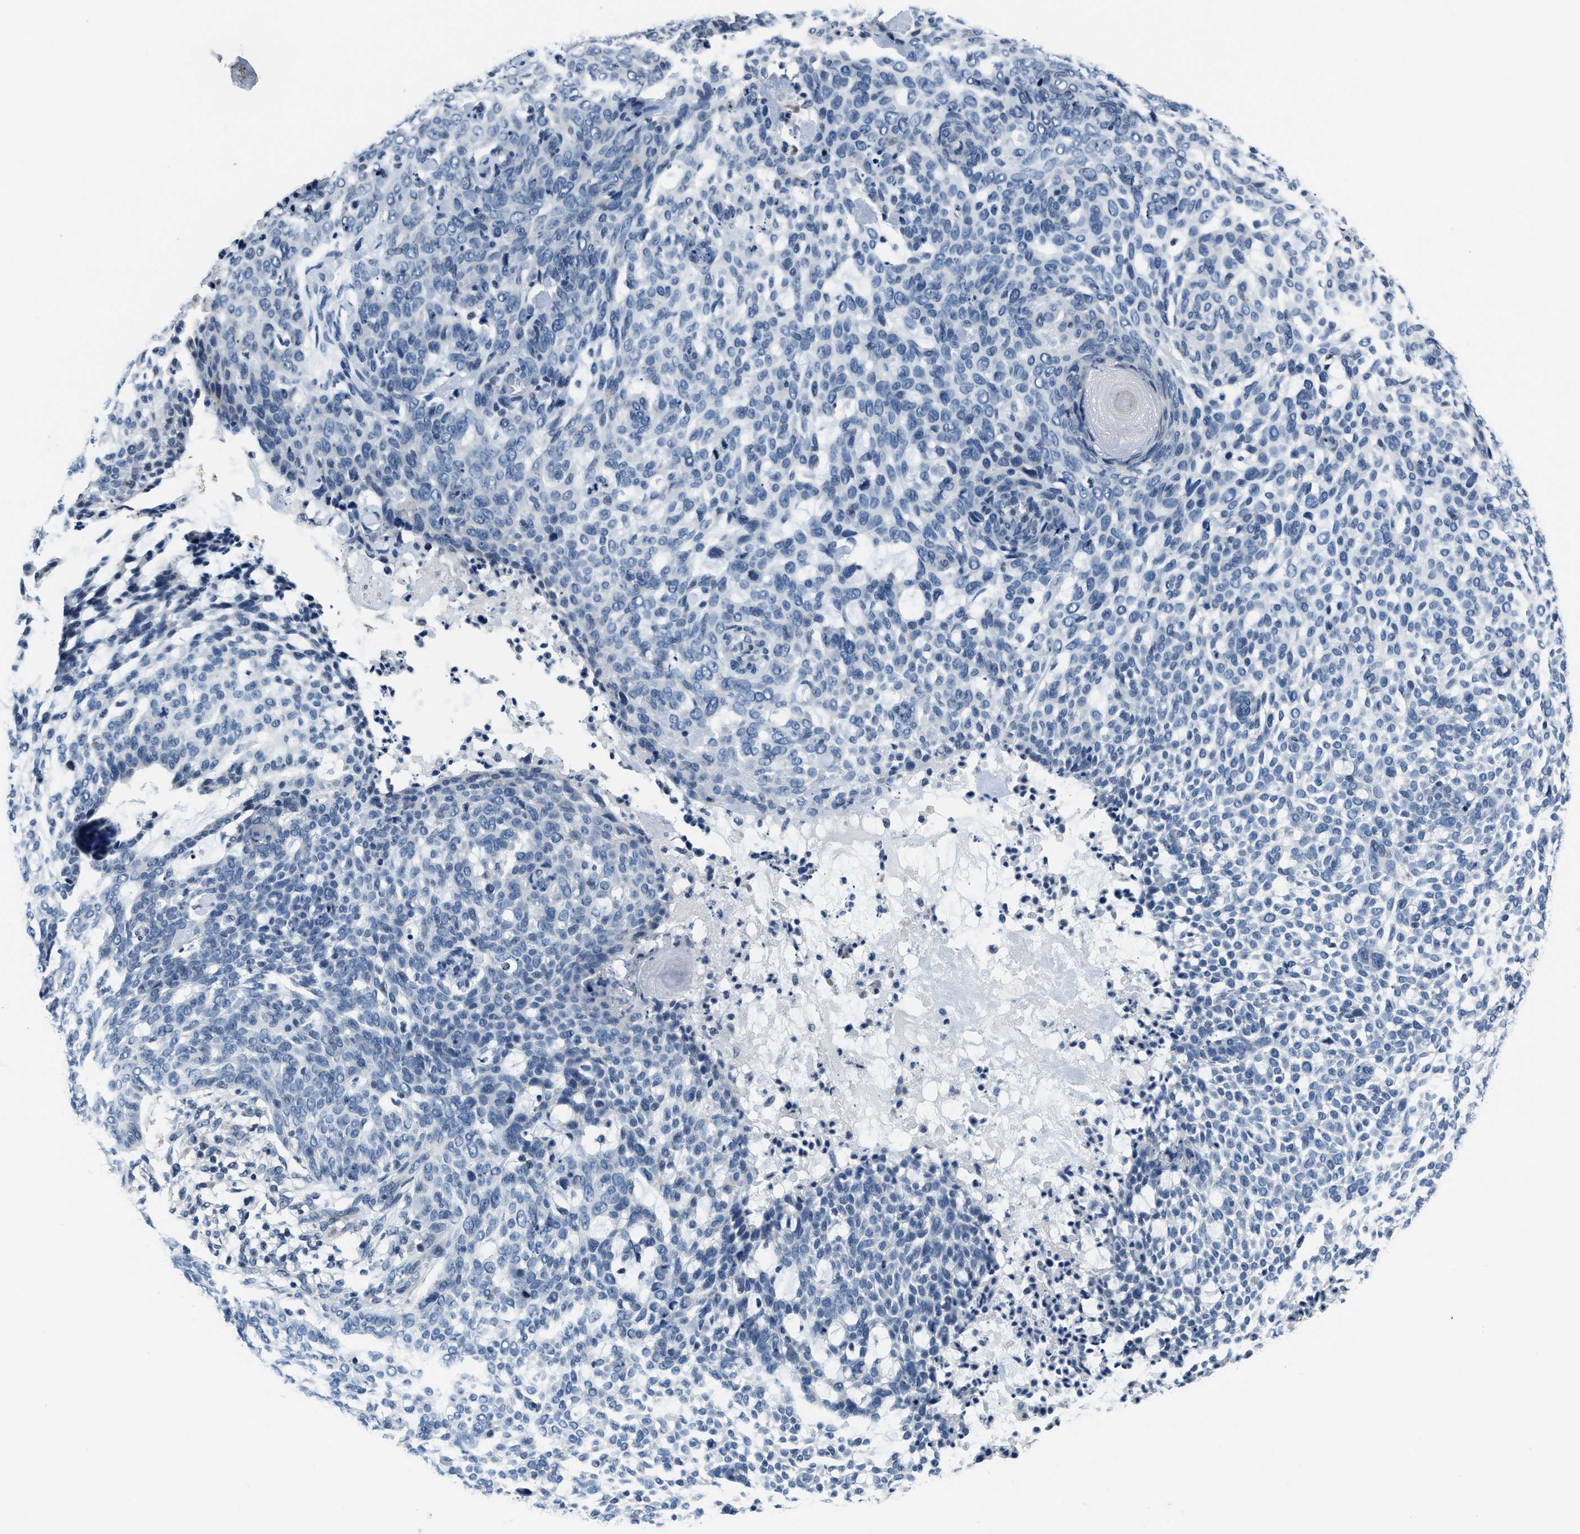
{"staining": {"intensity": "negative", "quantity": "none", "location": "none"}, "tissue": "skin cancer", "cell_type": "Tumor cells", "image_type": "cancer", "snomed": [{"axis": "morphology", "description": "Basal cell carcinoma"}, {"axis": "topography", "description": "Skin"}], "caption": "A high-resolution image shows IHC staining of skin basal cell carcinoma, which demonstrates no significant staining in tumor cells.", "gene": "ASZ1", "patient": {"sex": "female", "age": 64}}